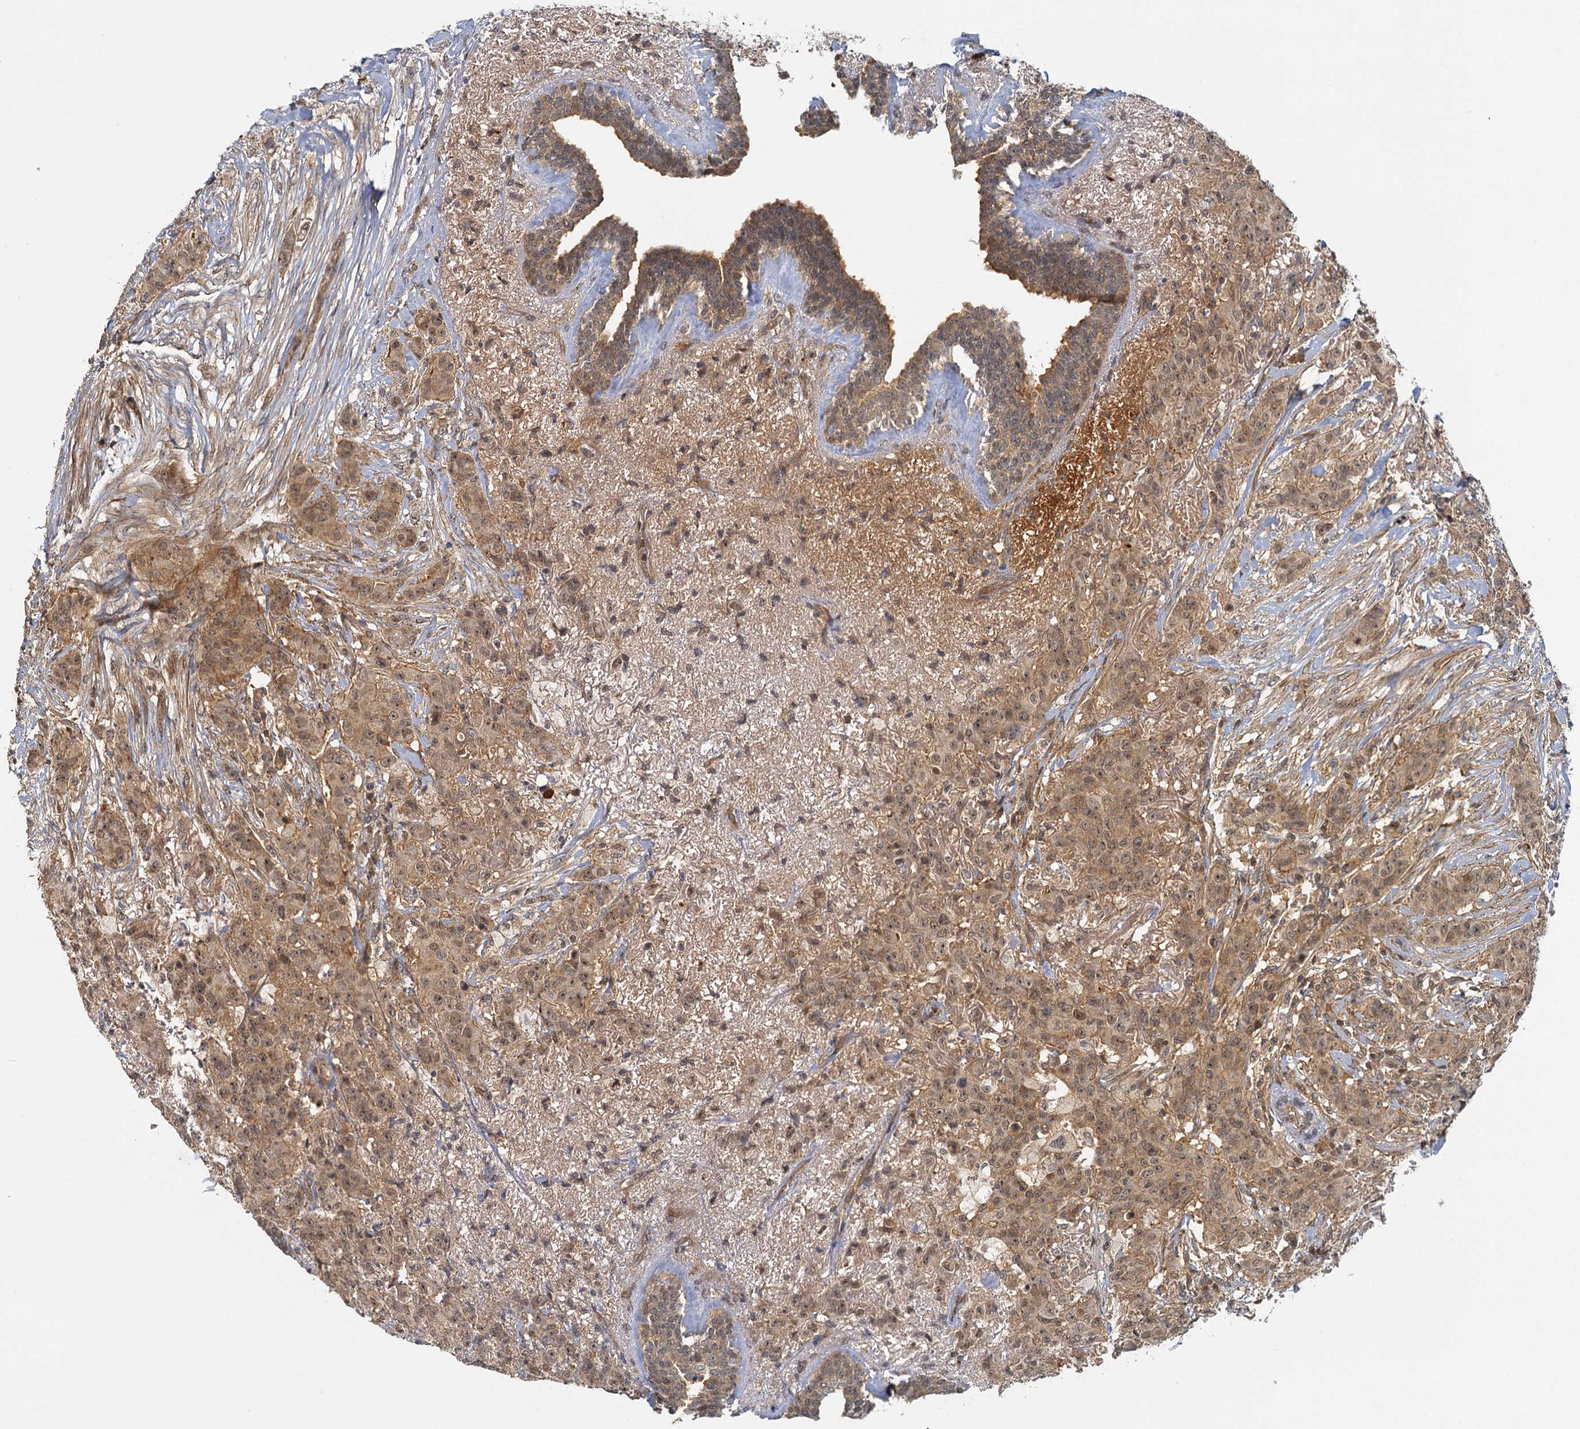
{"staining": {"intensity": "moderate", "quantity": ">75%", "location": "cytoplasmic/membranous,nuclear"}, "tissue": "breast cancer", "cell_type": "Tumor cells", "image_type": "cancer", "snomed": [{"axis": "morphology", "description": "Duct carcinoma"}, {"axis": "topography", "description": "Breast"}], "caption": "Protein positivity by immunohistochemistry reveals moderate cytoplasmic/membranous and nuclear staining in approximately >75% of tumor cells in invasive ductal carcinoma (breast).", "gene": "ZNF549", "patient": {"sex": "female", "age": 40}}